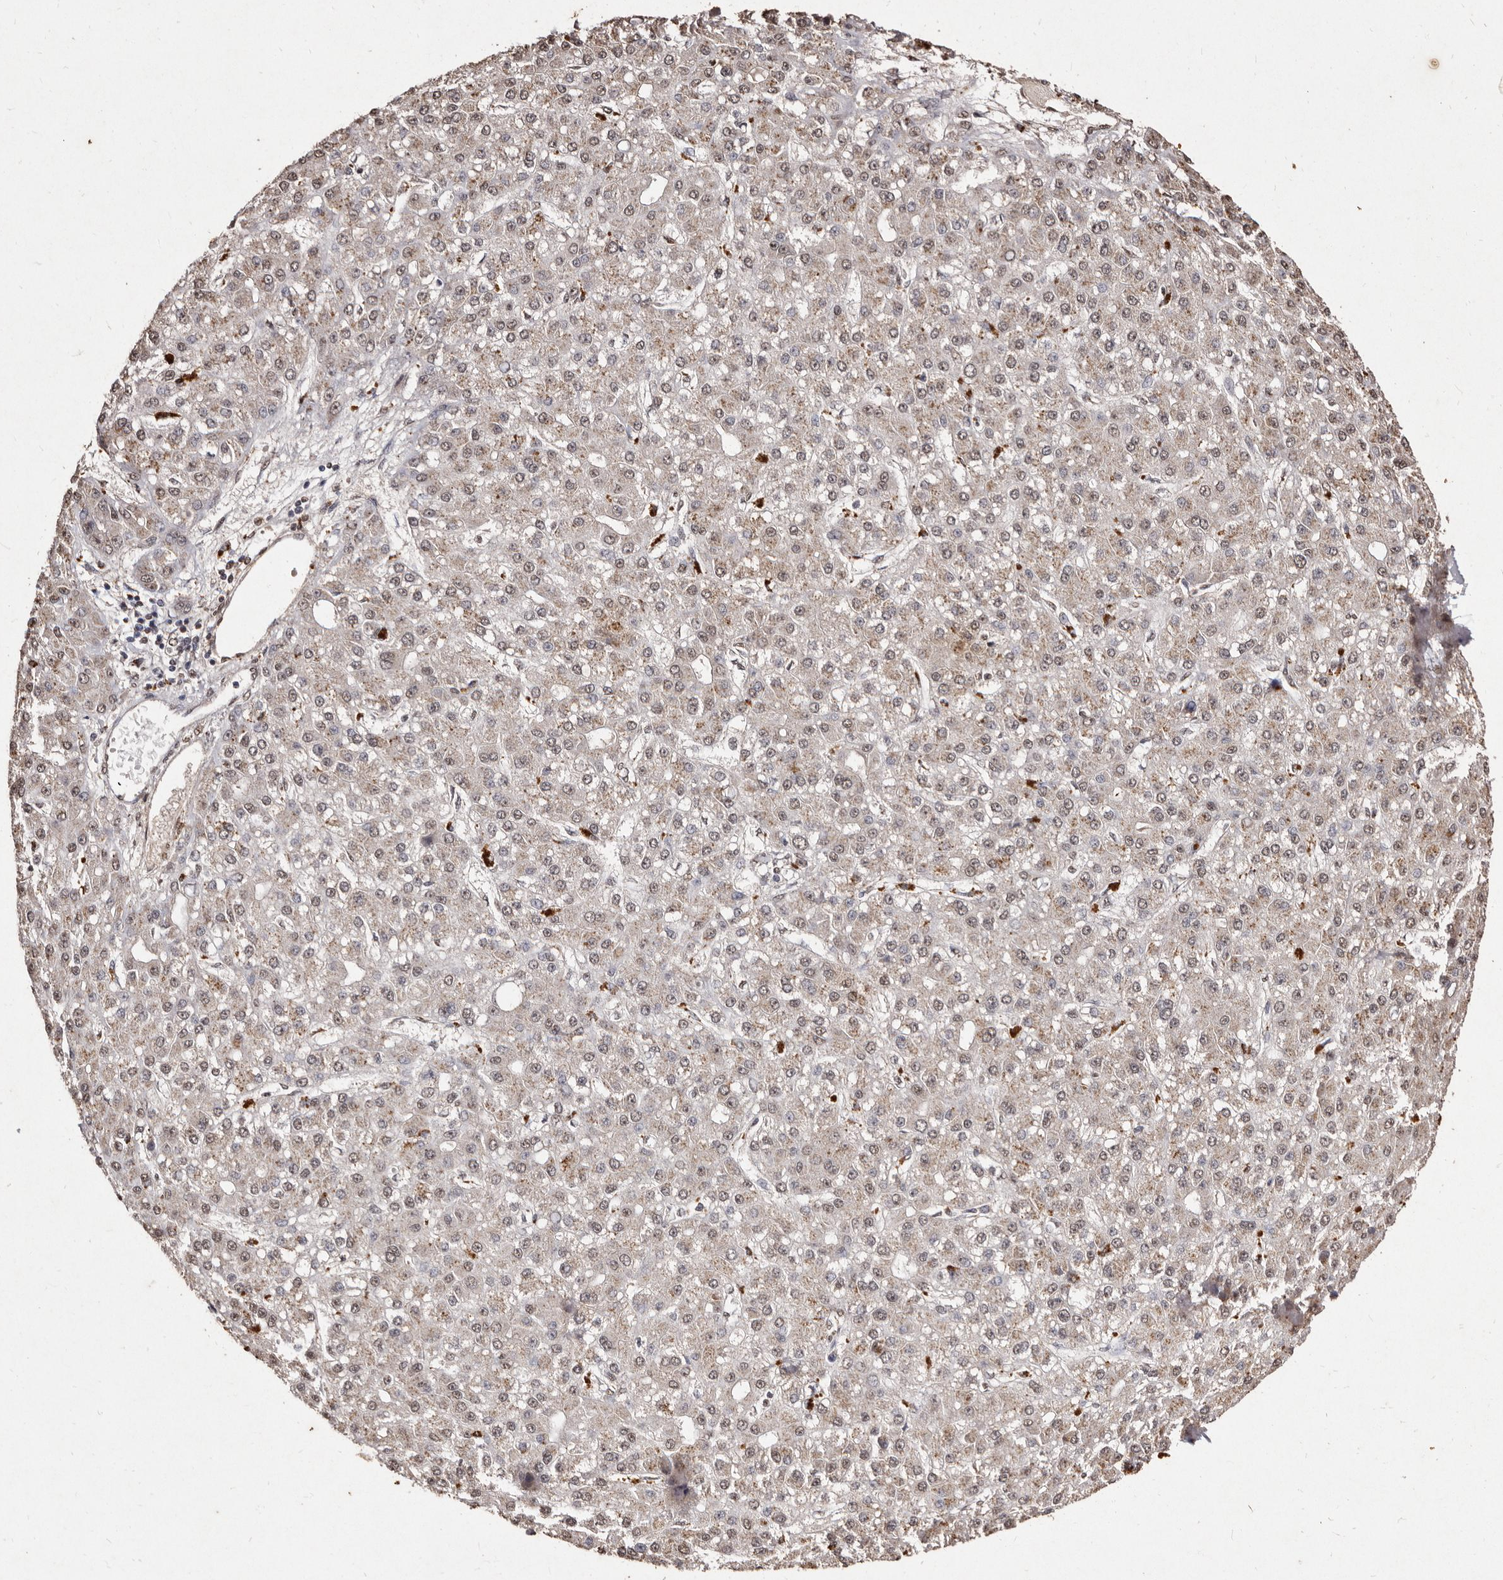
{"staining": {"intensity": "weak", "quantity": ">75%", "location": "nuclear"}, "tissue": "liver cancer", "cell_type": "Tumor cells", "image_type": "cancer", "snomed": [{"axis": "morphology", "description": "Carcinoma, Hepatocellular, NOS"}, {"axis": "topography", "description": "Liver"}], "caption": "Liver cancer (hepatocellular carcinoma) stained for a protein reveals weak nuclear positivity in tumor cells.", "gene": "ERBB4", "patient": {"sex": "male", "age": 67}}